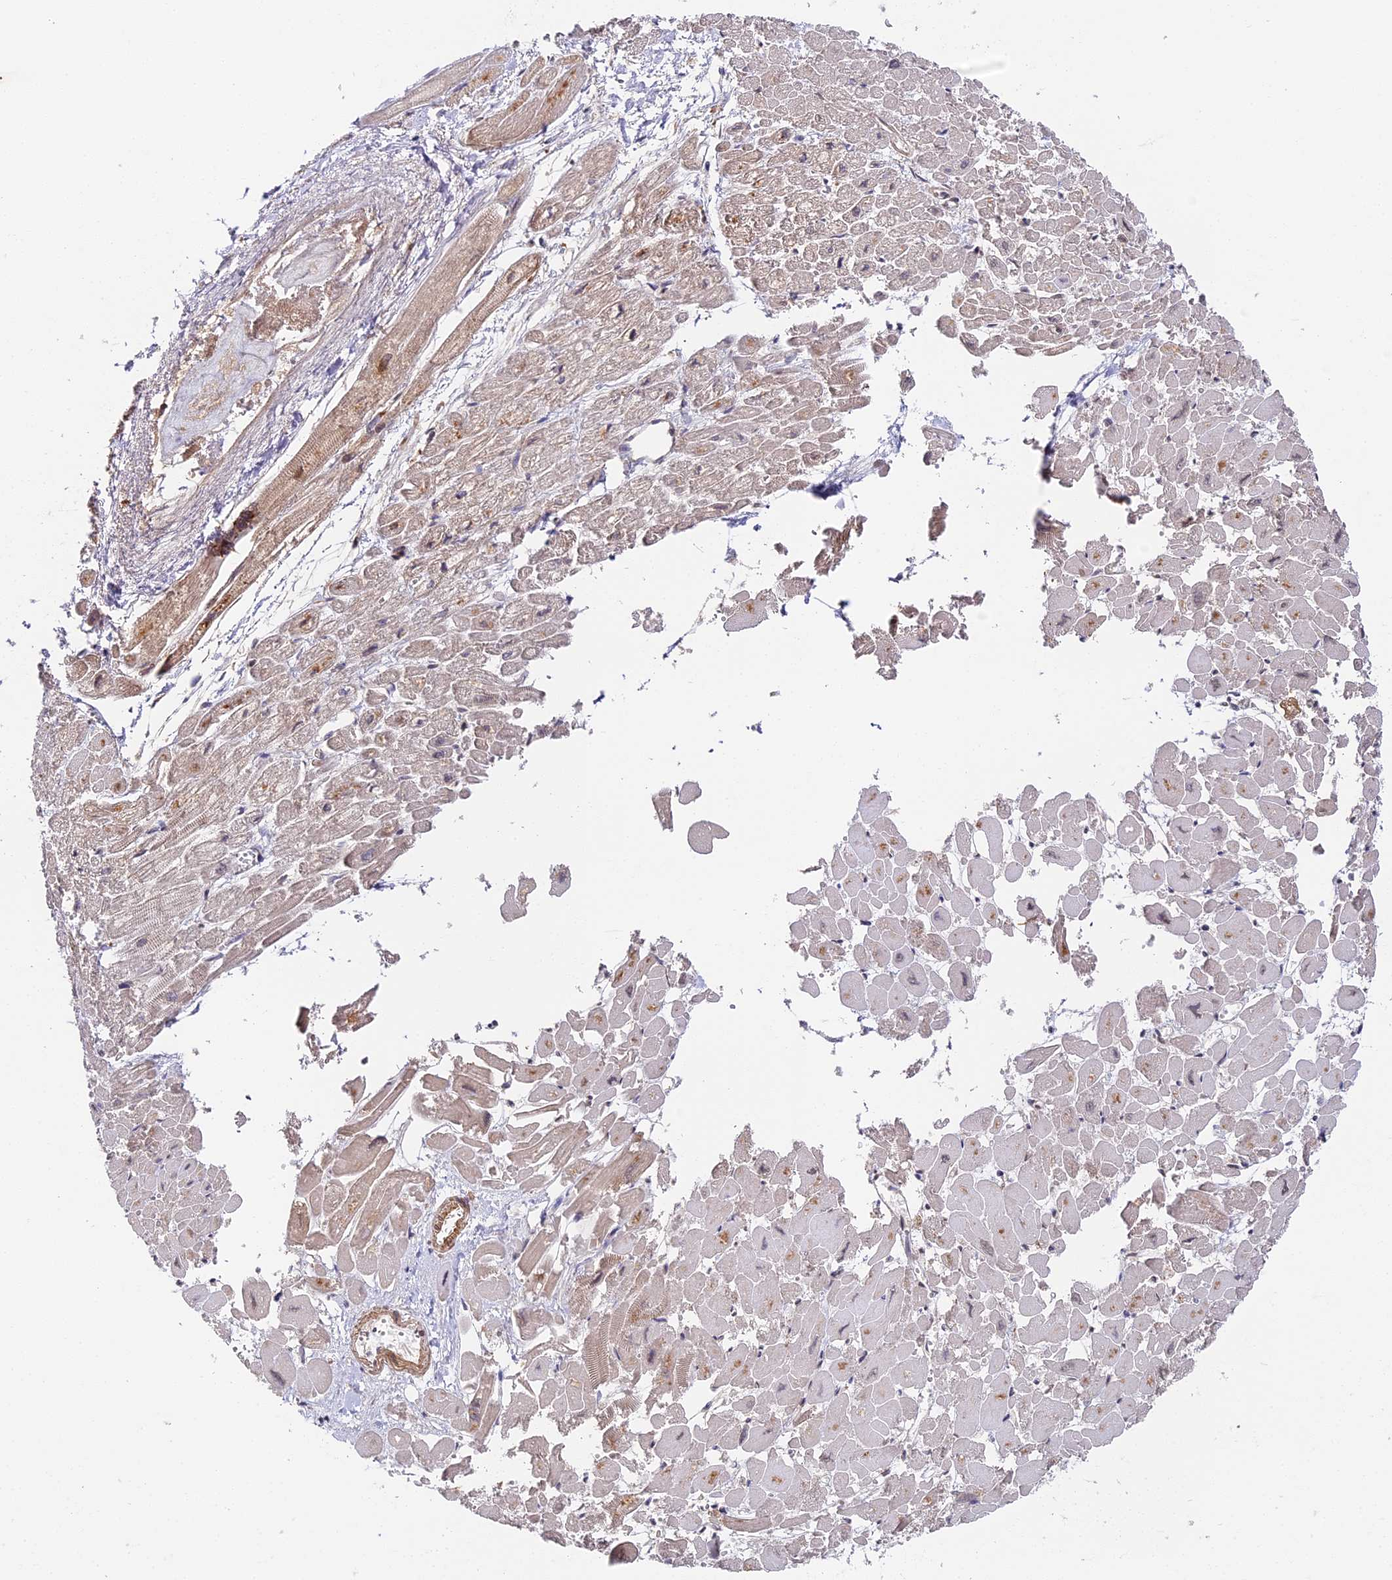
{"staining": {"intensity": "weak", "quantity": "<25%", "location": "cytoplasmic/membranous"}, "tissue": "heart muscle", "cell_type": "Cardiomyocytes", "image_type": "normal", "snomed": [{"axis": "morphology", "description": "Normal tissue, NOS"}, {"axis": "topography", "description": "Heart"}], "caption": "Cardiomyocytes are negative for protein expression in benign human heart muscle. (DAB immunohistochemistry (IHC), high magnification).", "gene": "IMPACT", "patient": {"sex": "male", "age": 54}}